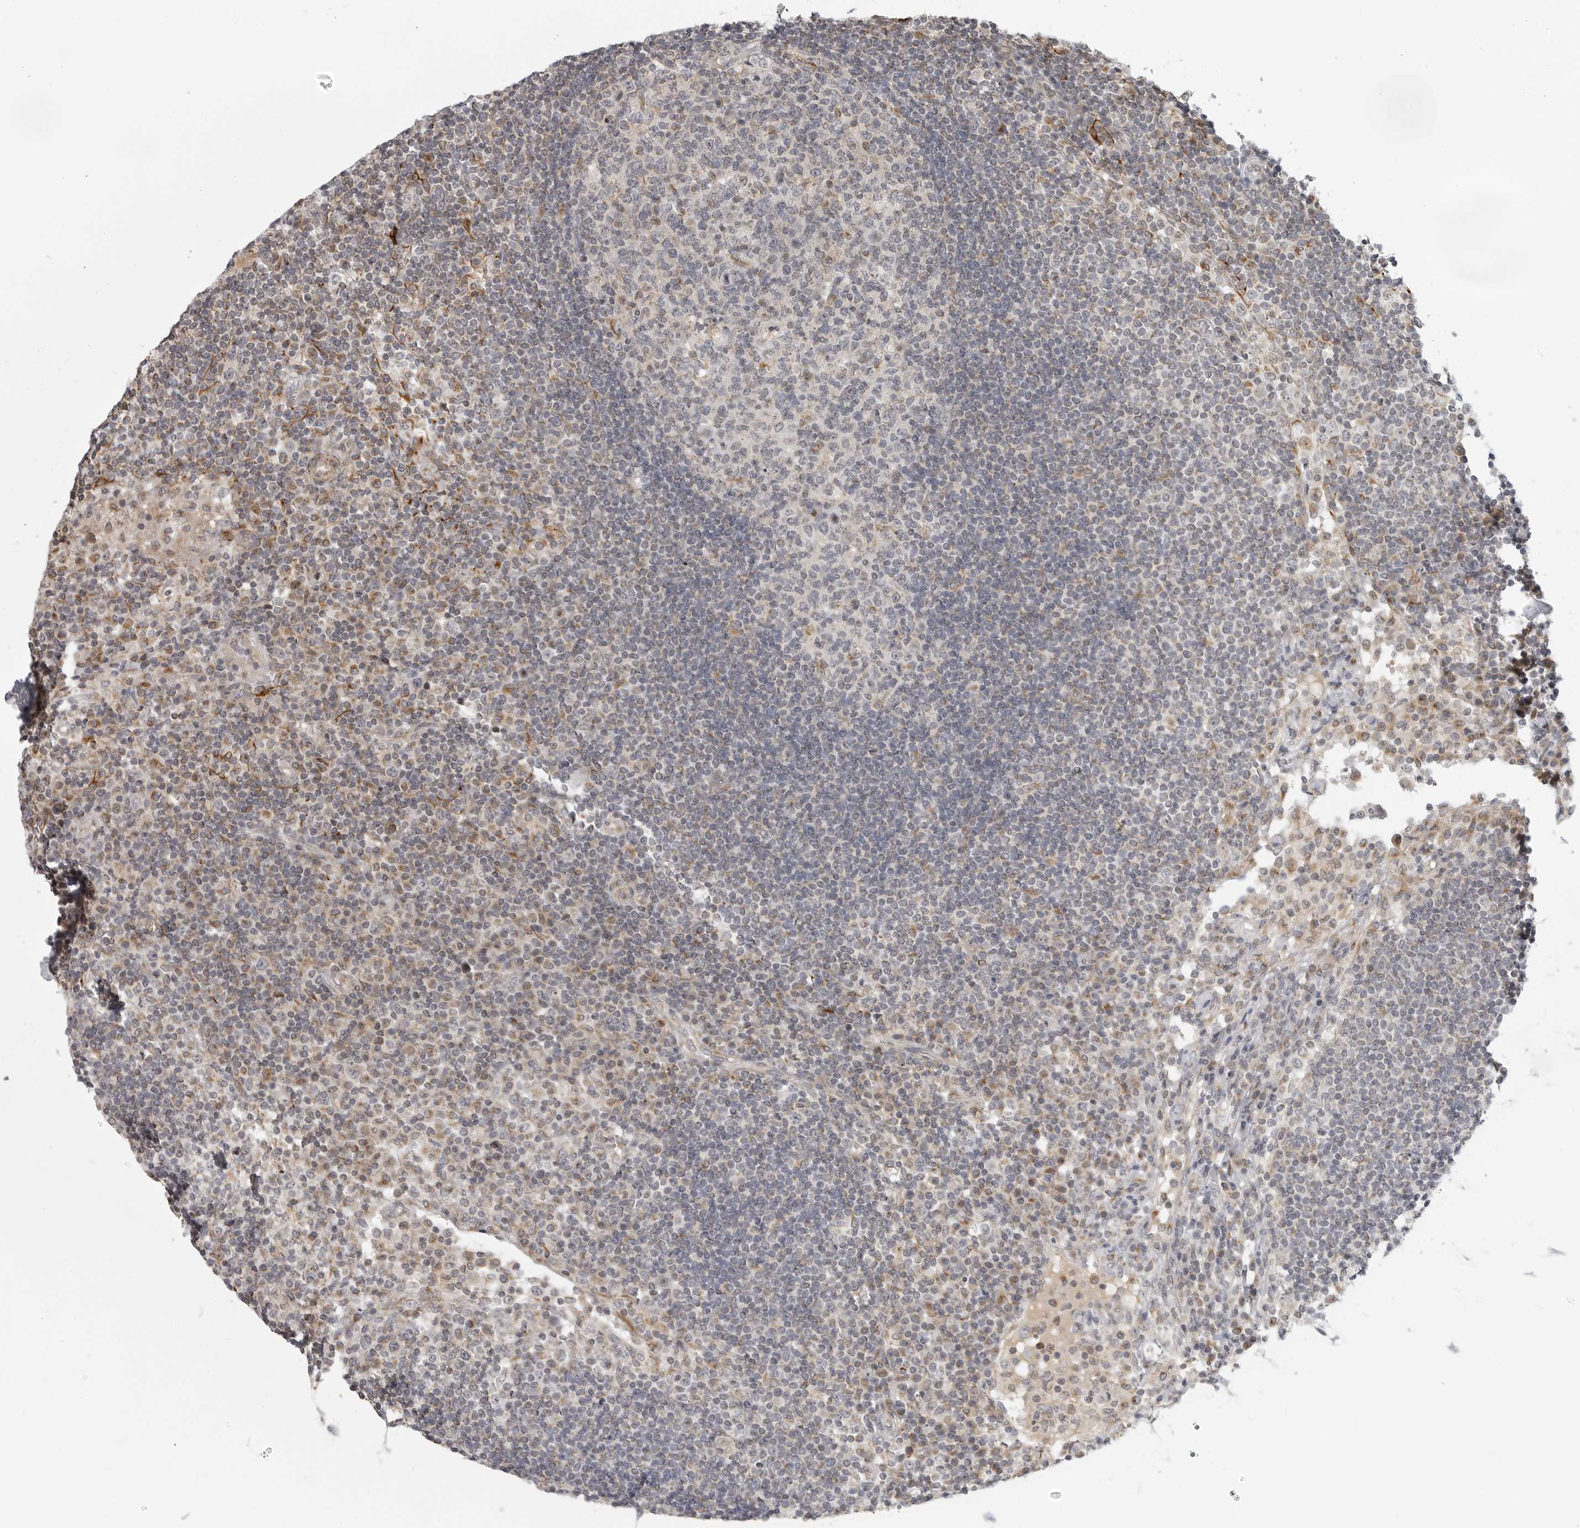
{"staining": {"intensity": "weak", "quantity": "<25%", "location": "cytoplasmic/membranous"}, "tissue": "lymph node", "cell_type": "Germinal center cells", "image_type": "normal", "snomed": [{"axis": "morphology", "description": "Normal tissue, NOS"}, {"axis": "topography", "description": "Lymph node"}], "caption": "Histopathology image shows no significant protein positivity in germinal center cells of benign lymph node.", "gene": "MAP7D1", "patient": {"sex": "female", "age": 53}}